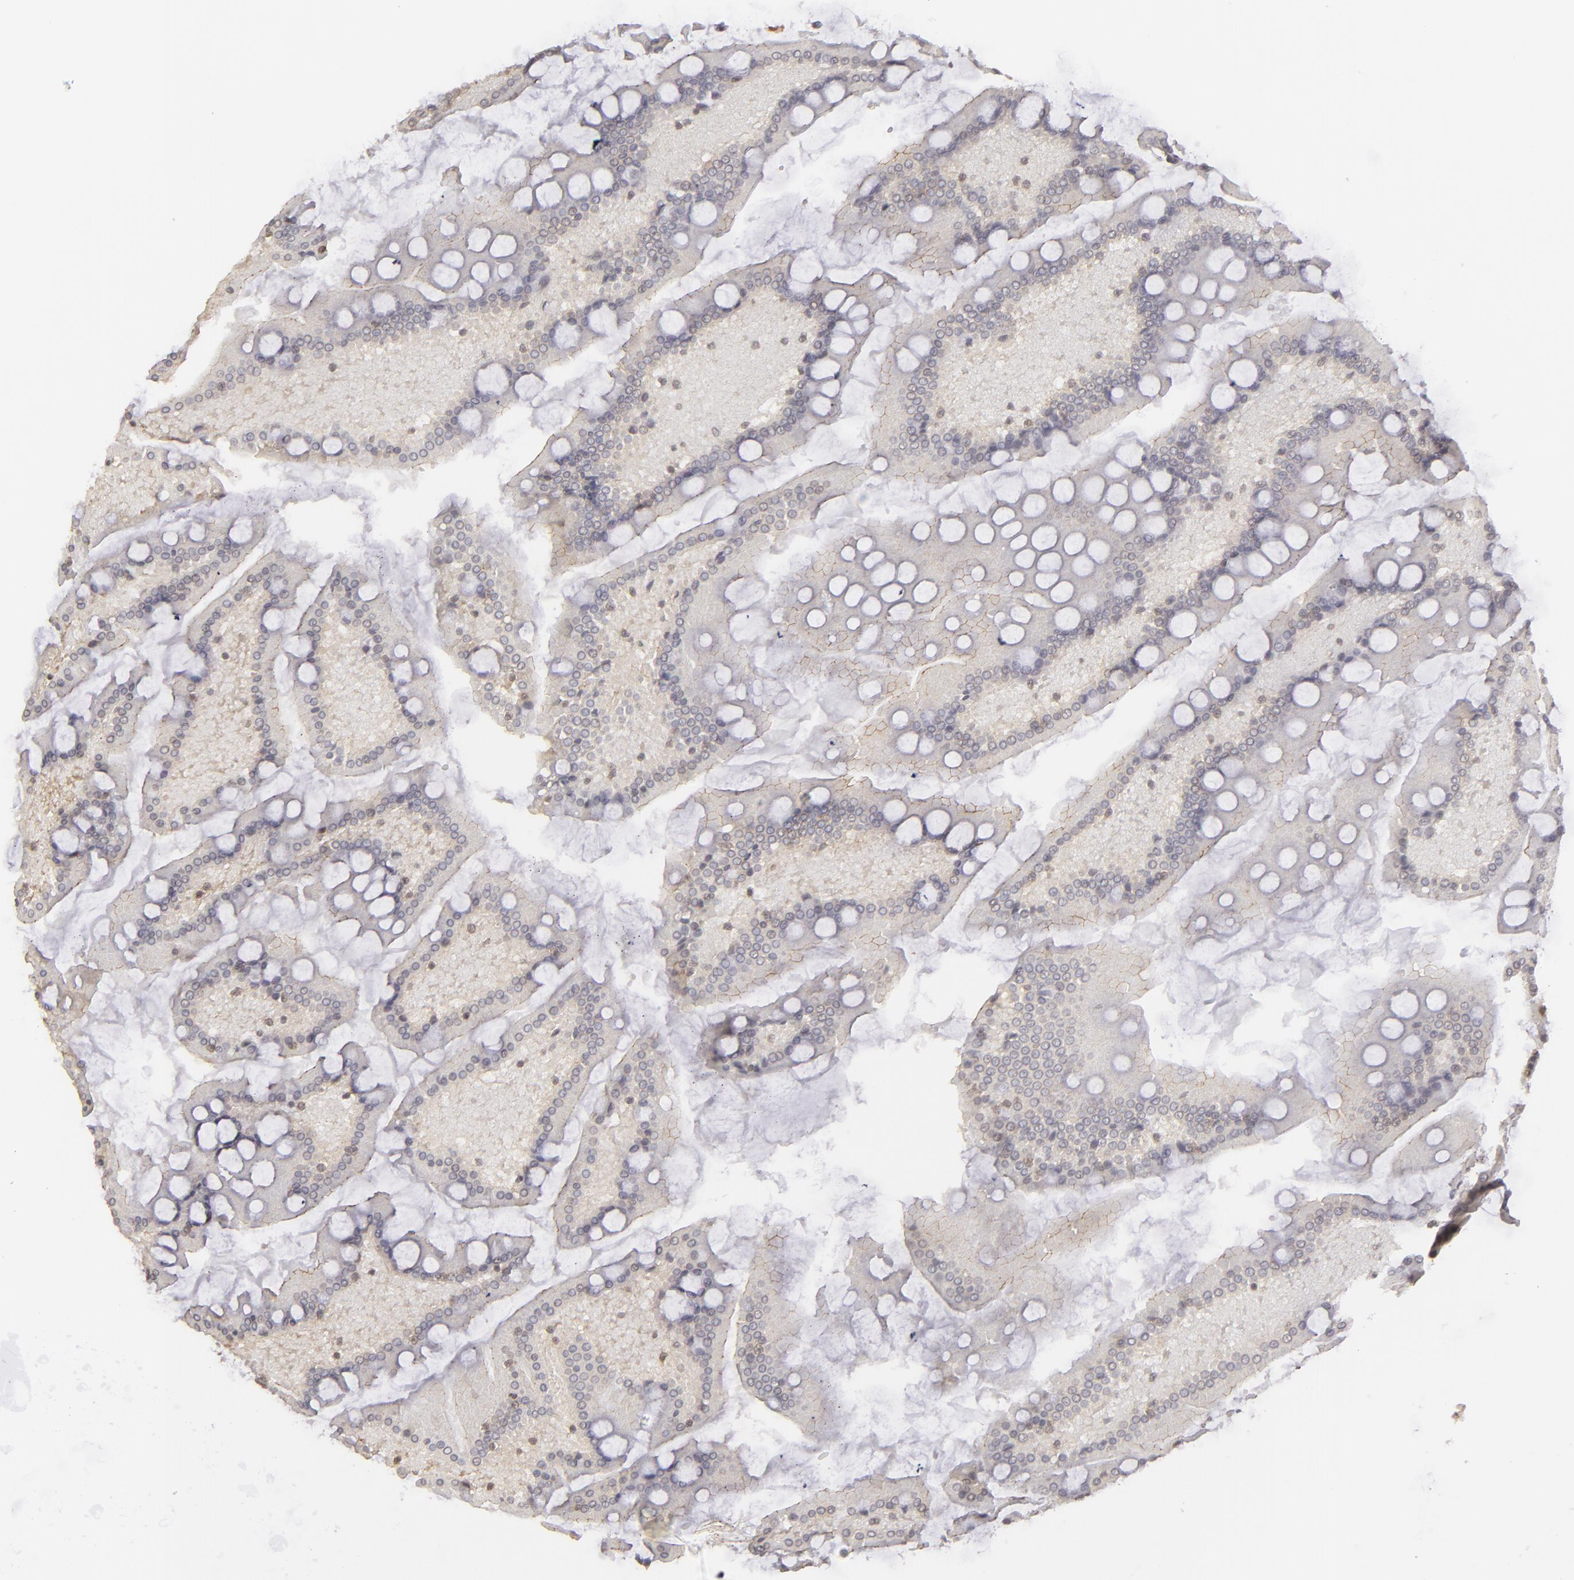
{"staining": {"intensity": "moderate", "quantity": "25%-75%", "location": "cytoplasmic/membranous"}, "tissue": "small intestine", "cell_type": "Glandular cells", "image_type": "normal", "snomed": [{"axis": "morphology", "description": "Normal tissue, NOS"}, {"axis": "topography", "description": "Small intestine"}], "caption": "Protein staining of normal small intestine displays moderate cytoplasmic/membranous staining in approximately 25%-75% of glandular cells.", "gene": "CLDN2", "patient": {"sex": "male", "age": 41}}